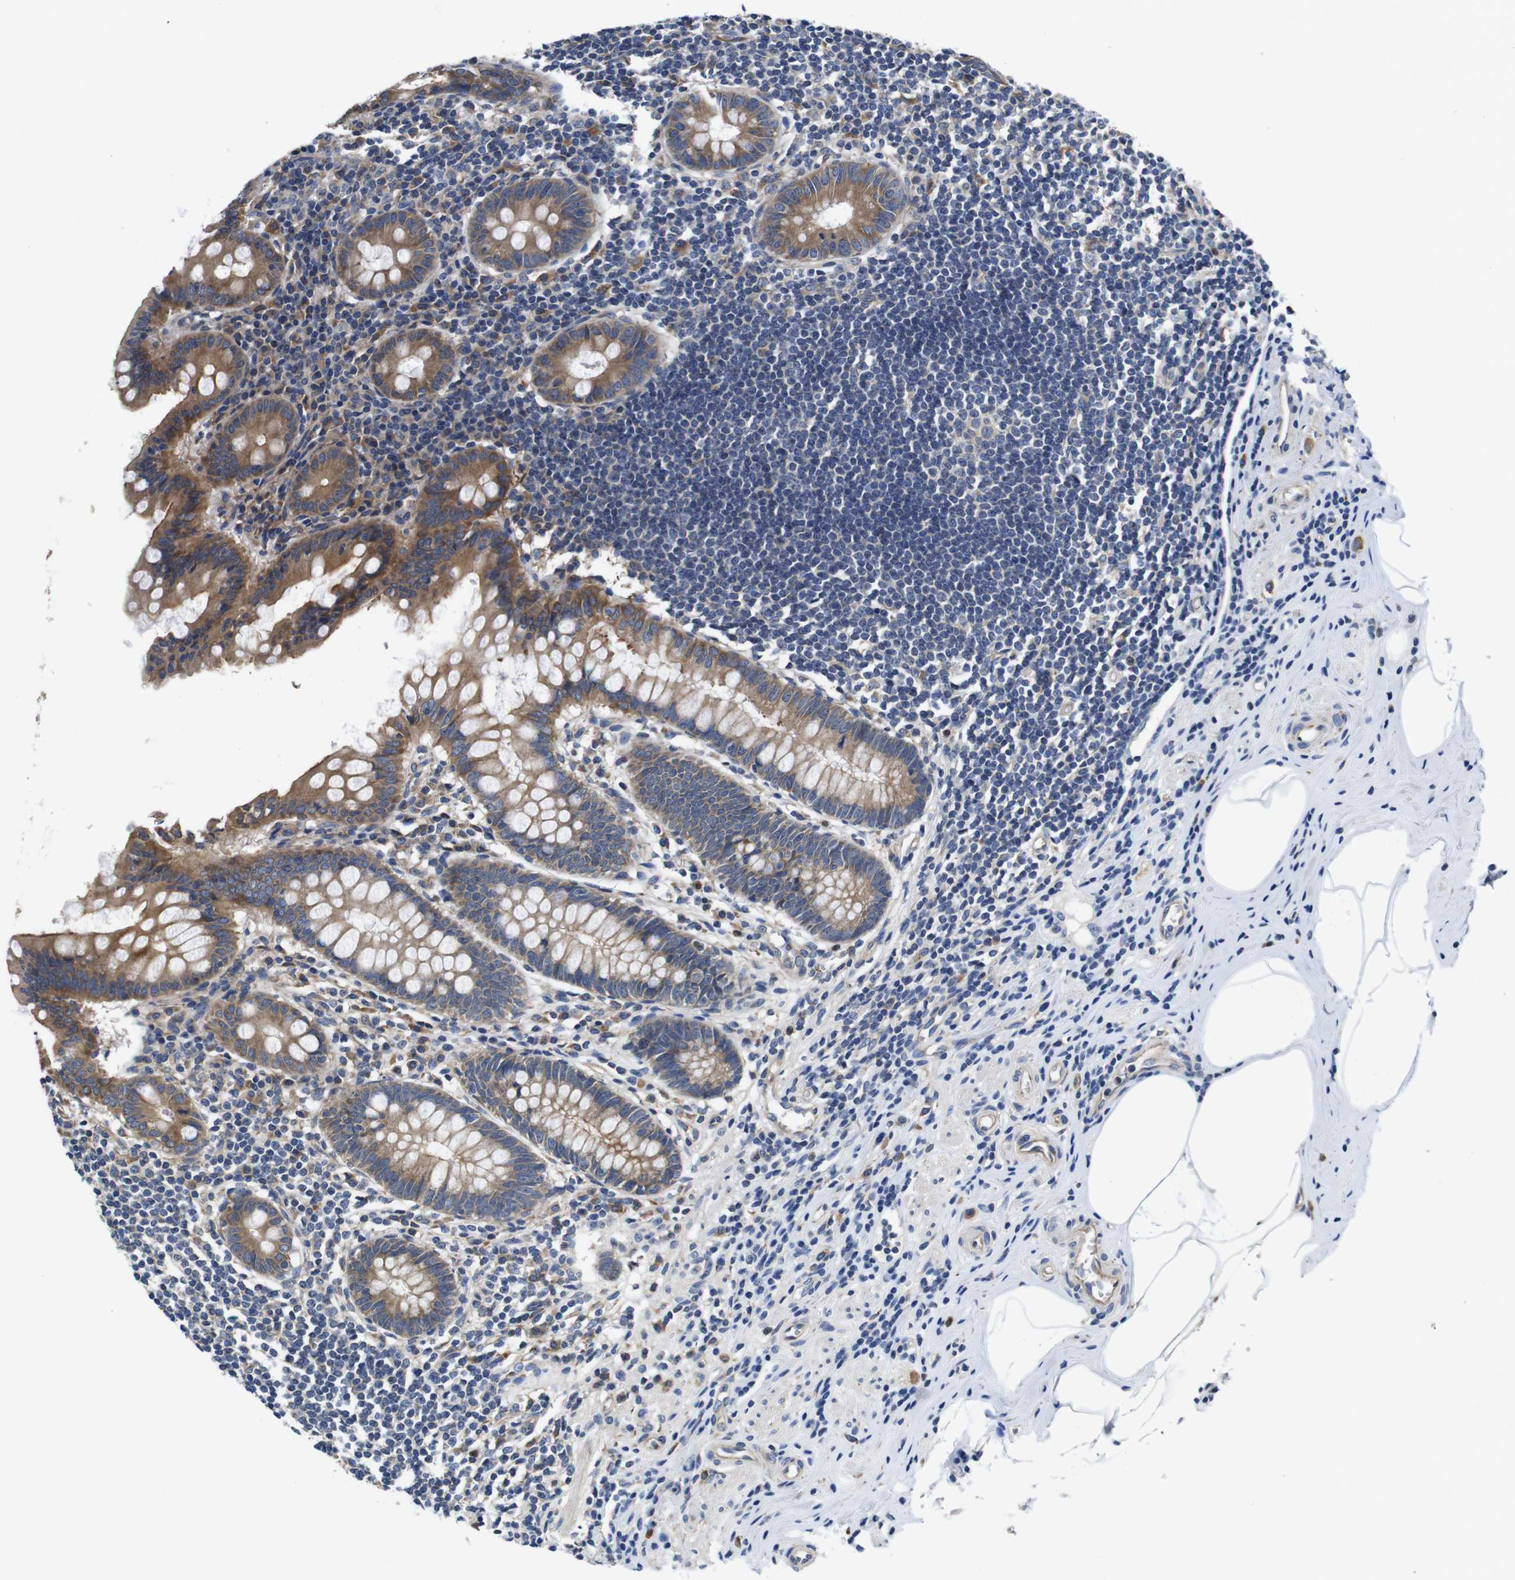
{"staining": {"intensity": "moderate", "quantity": ">75%", "location": "cytoplasmic/membranous"}, "tissue": "appendix", "cell_type": "Glandular cells", "image_type": "normal", "snomed": [{"axis": "morphology", "description": "Normal tissue, NOS"}, {"axis": "topography", "description": "Appendix"}], "caption": "Immunohistochemical staining of normal appendix shows >75% levels of moderate cytoplasmic/membranous protein positivity in approximately >75% of glandular cells. Using DAB (3,3'-diaminobenzidine) (brown) and hematoxylin (blue) stains, captured at high magnification using brightfield microscopy.", "gene": "MARCHF7", "patient": {"sex": "female", "age": 50}}